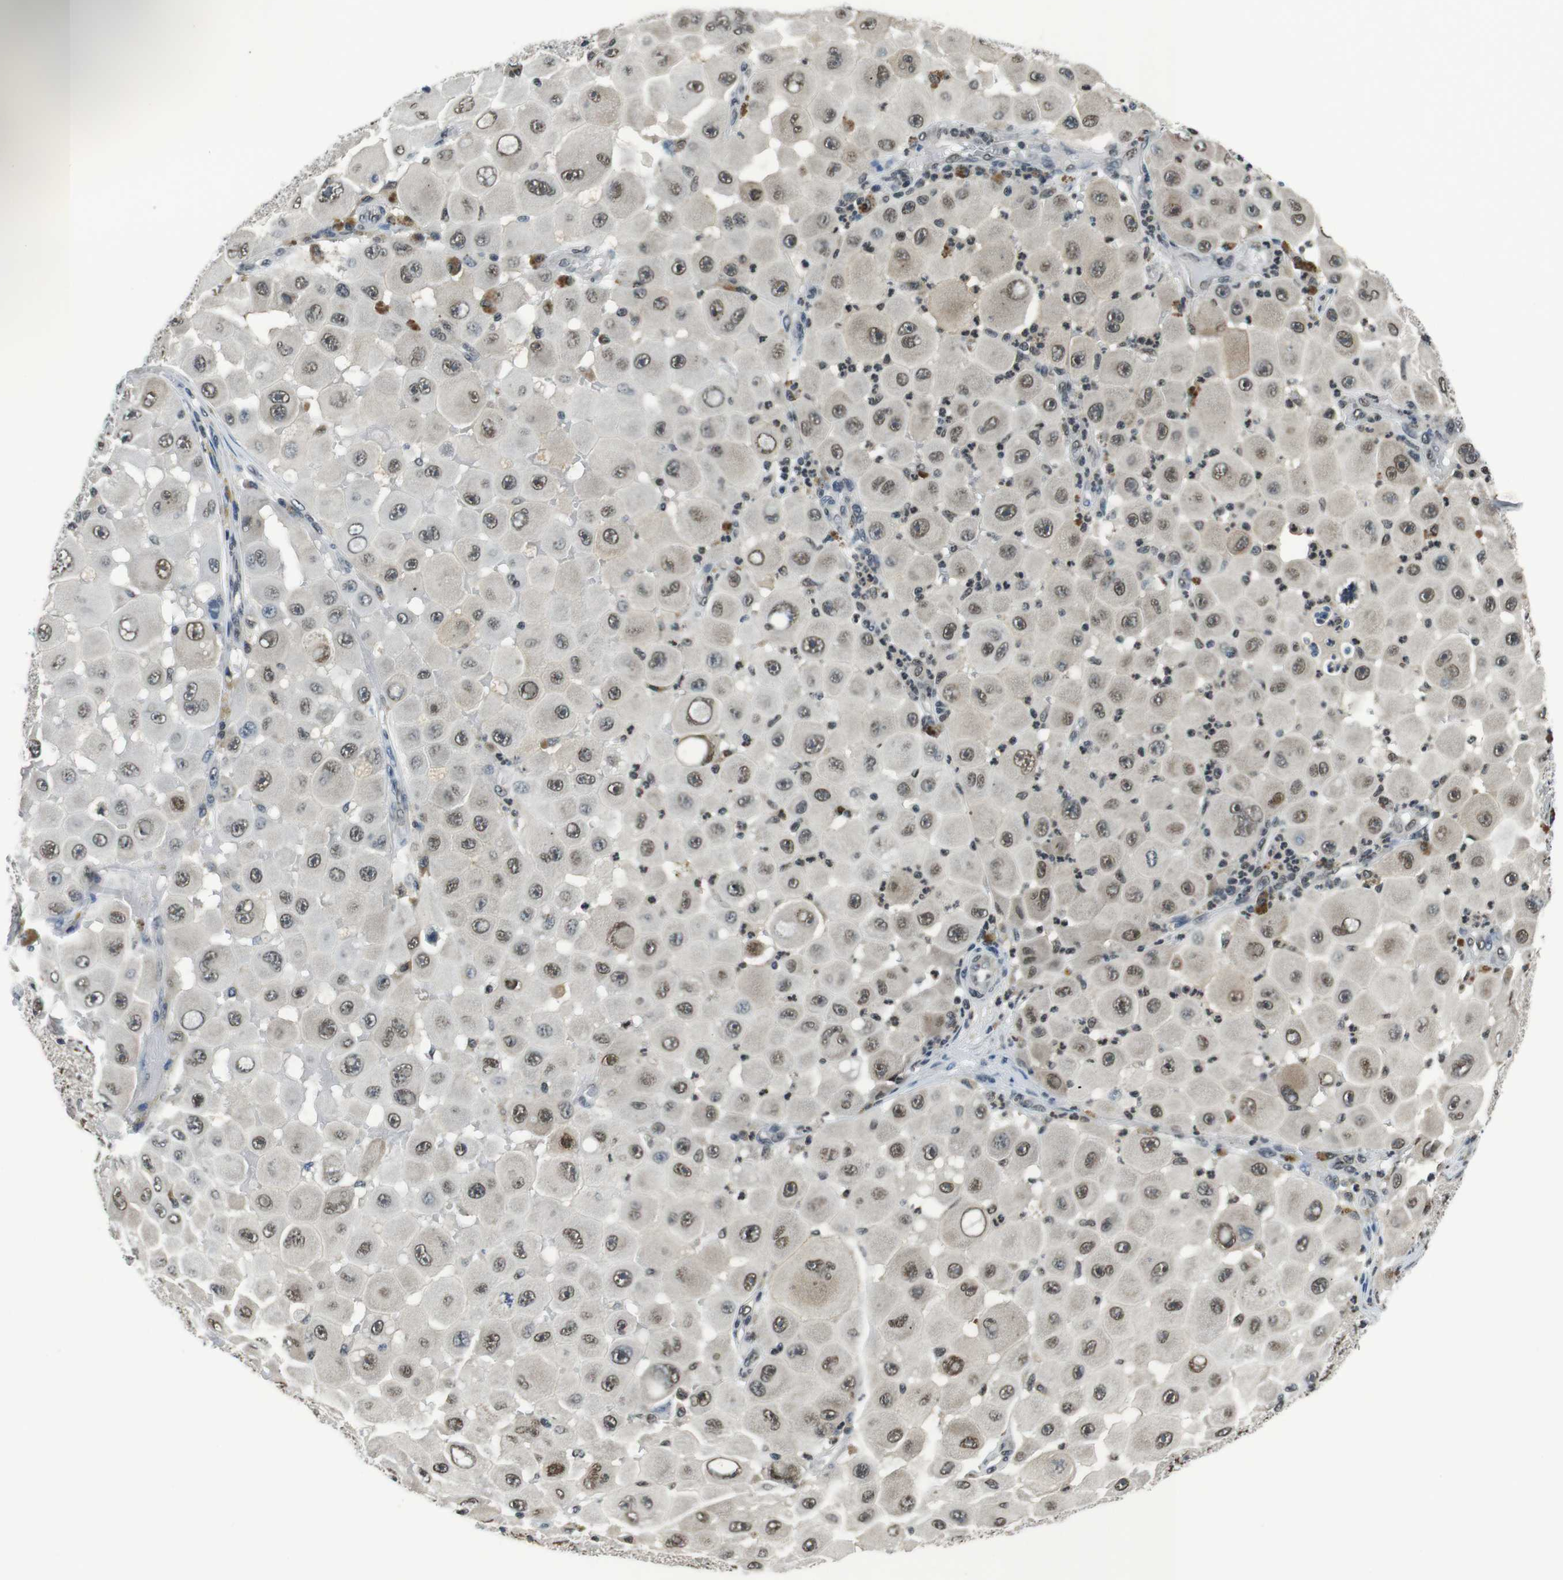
{"staining": {"intensity": "weak", "quantity": ">75%", "location": "cytoplasmic/membranous,nuclear"}, "tissue": "melanoma", "cell_type": "Tumor cells", "image_type": "cancer", "snomed": [{"axis": "morphology", "description": "Malignant melanoma, NOS"}, {"axis": "topography", "description": "Skin"}], "caption": "Immunohistochemical staining of human malignant melanoma shows weak cytoplasmic/membranous and nuclear protein expression in approximately >75% of tumor cells.", "gene": "NEK4", "patient": {"sex": "female", "age": 81}}